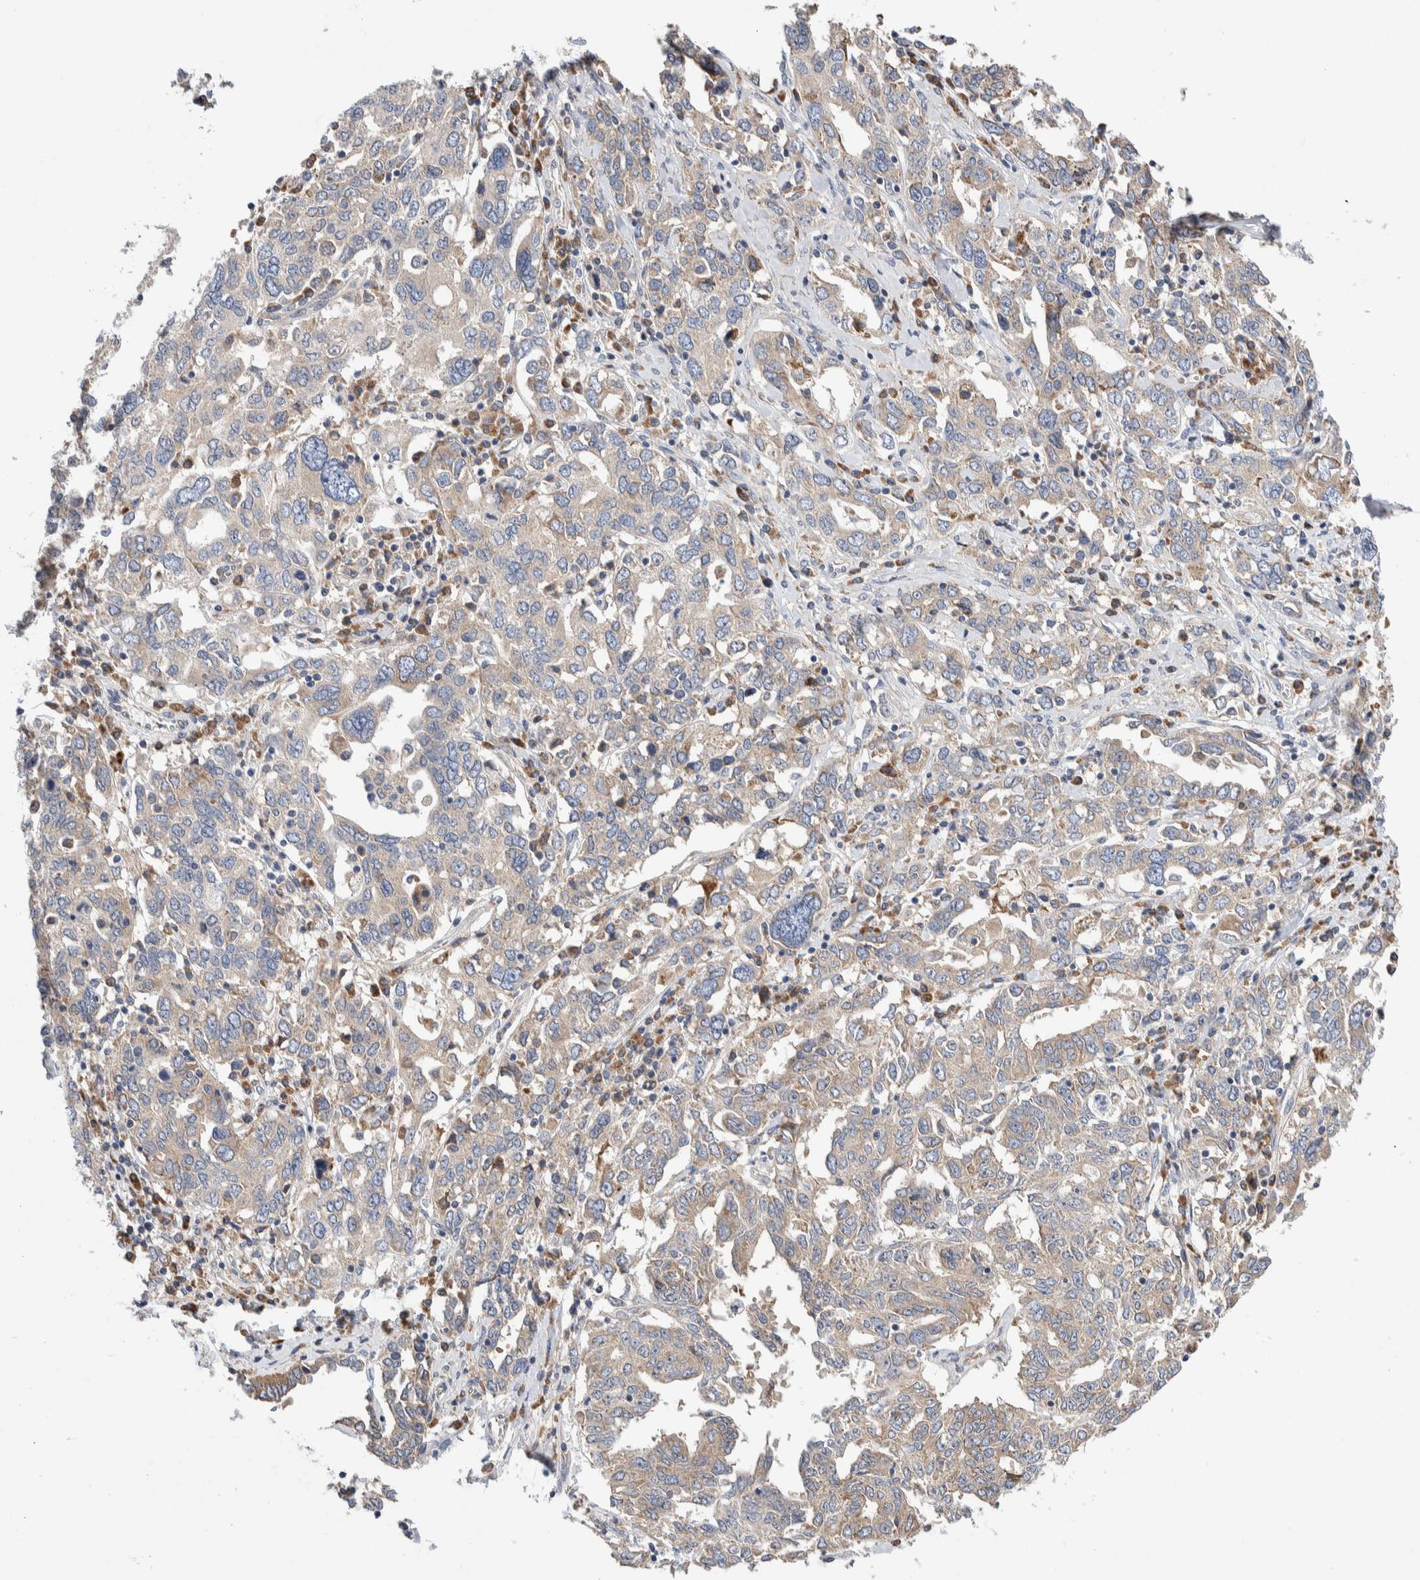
{"staining": {"intensity": "moderate", "quantity": "<25%", "location": "cytoplasmic/membranous"}, "tissue": "ovarian cancer", "cell_type": "Tumor cells", "image_type": "cancer", "snomed": [{"axis": "morphology", "description": "Carcinoma, endometroid"}, {"axis": "topography", "description": "Ovary"}], "caption": "An image showing moderate cytoplasmic/membranous expression in approximately <25% of tumor cells in ovarian cancer, as visualized by brown immunohistochemical staining.", "gene": "RACK1", "patient": {"sex": "female", "age": 62}}